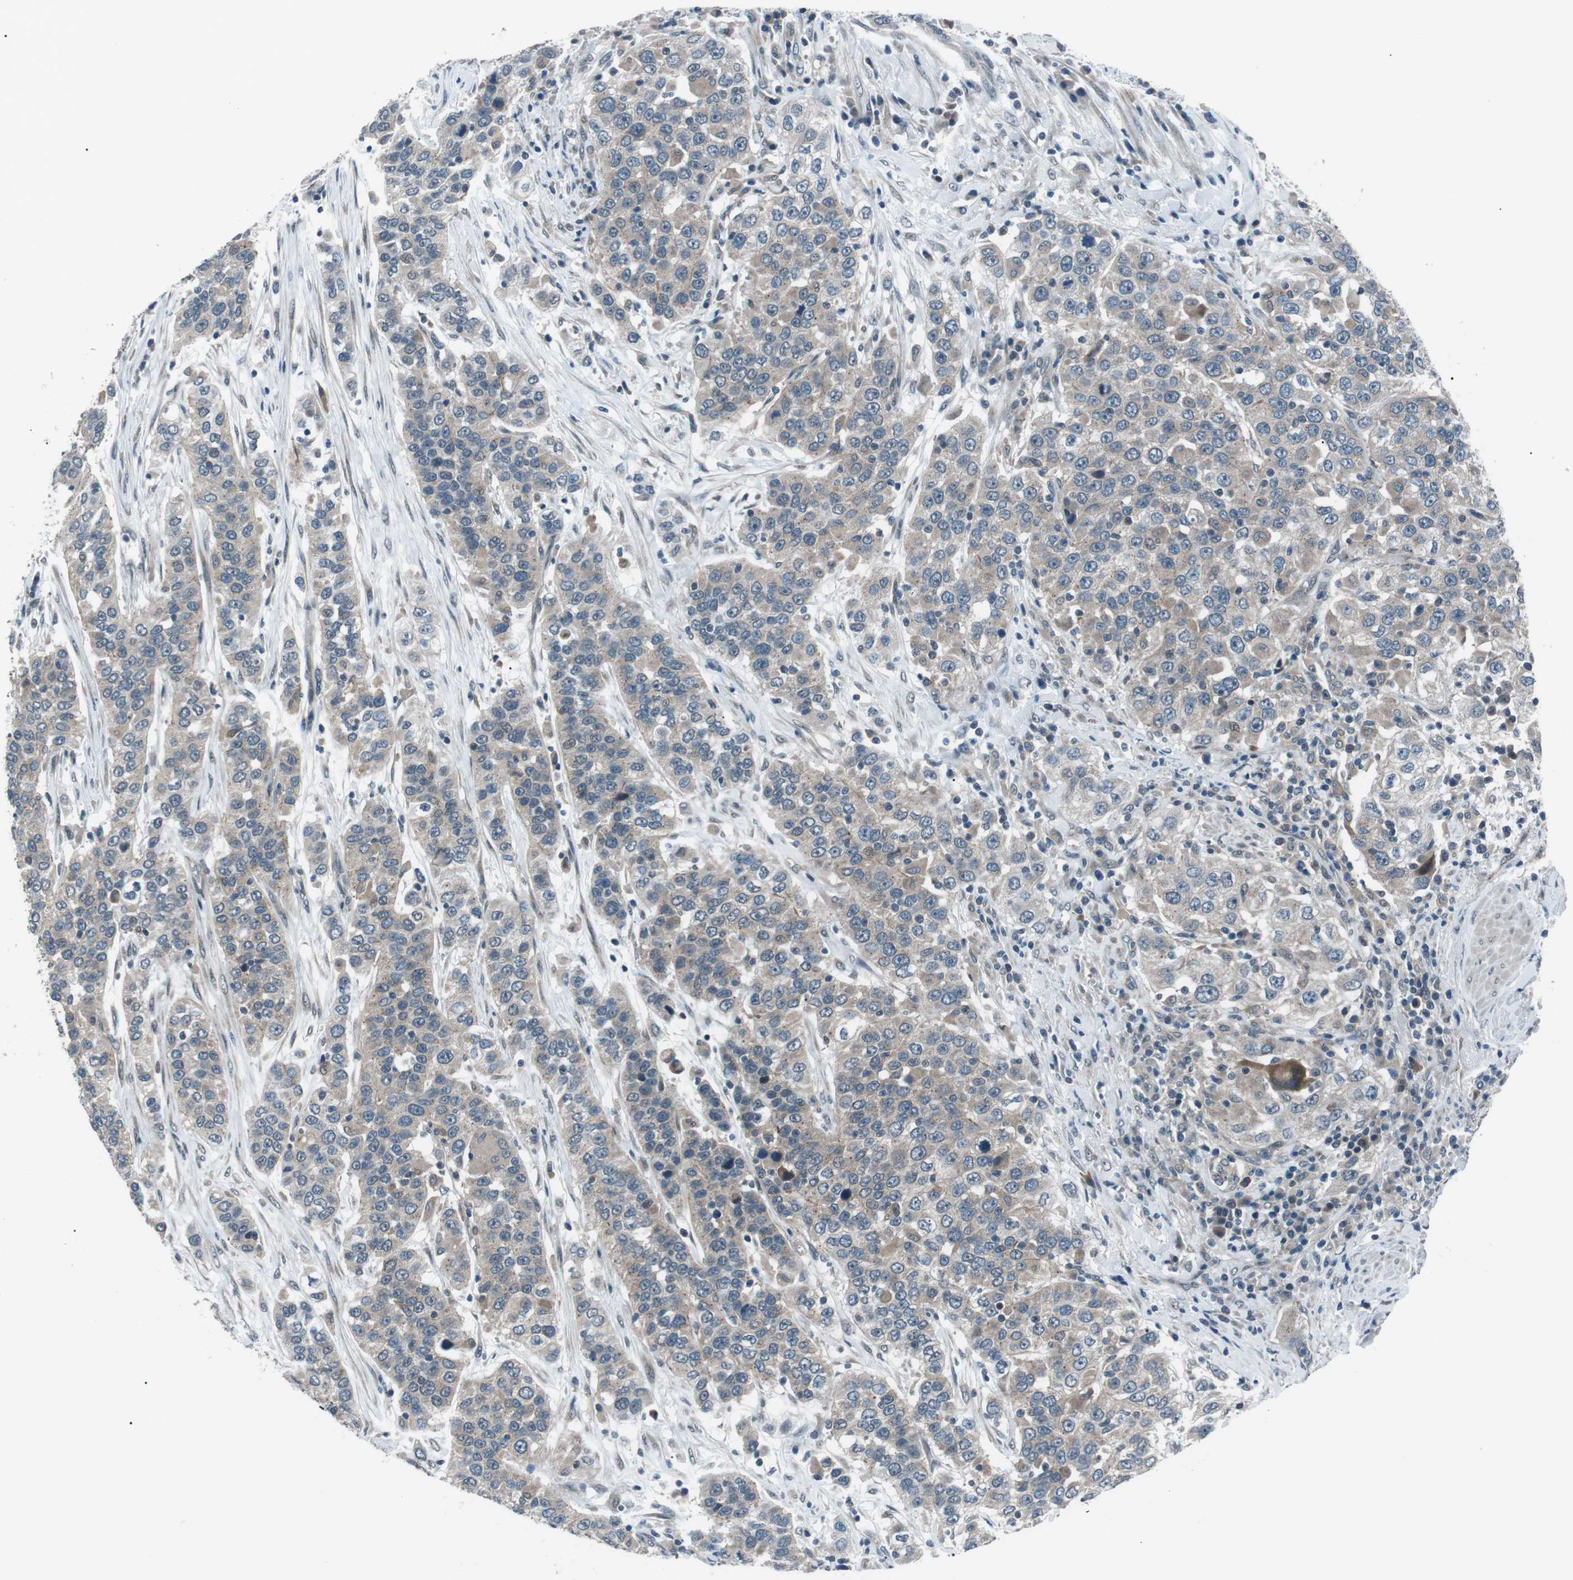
{"staining": {"intensity": "weak", "quantity": "25%-75%", "location": "cytoplasmic/membranous"}, "tissue": "urothelial cancer", "cell_type": "Tumor cells", "image_type": "cancer", "snomed": [{"axis": "morphology", "description": "Urothelial carcinoma, High grade"}, {"axis": "topography", "description": "Urinary bladder"}], "caption": "DAB immunohistochemical staining of human urothelial carcinoma (high-grade) demonstrates weak cytoplasmic/membranous protein staining in about 25%-75% of tumor cells.", "gene": "LRIG2", "patient": {"sex": "female", "age": 80}}